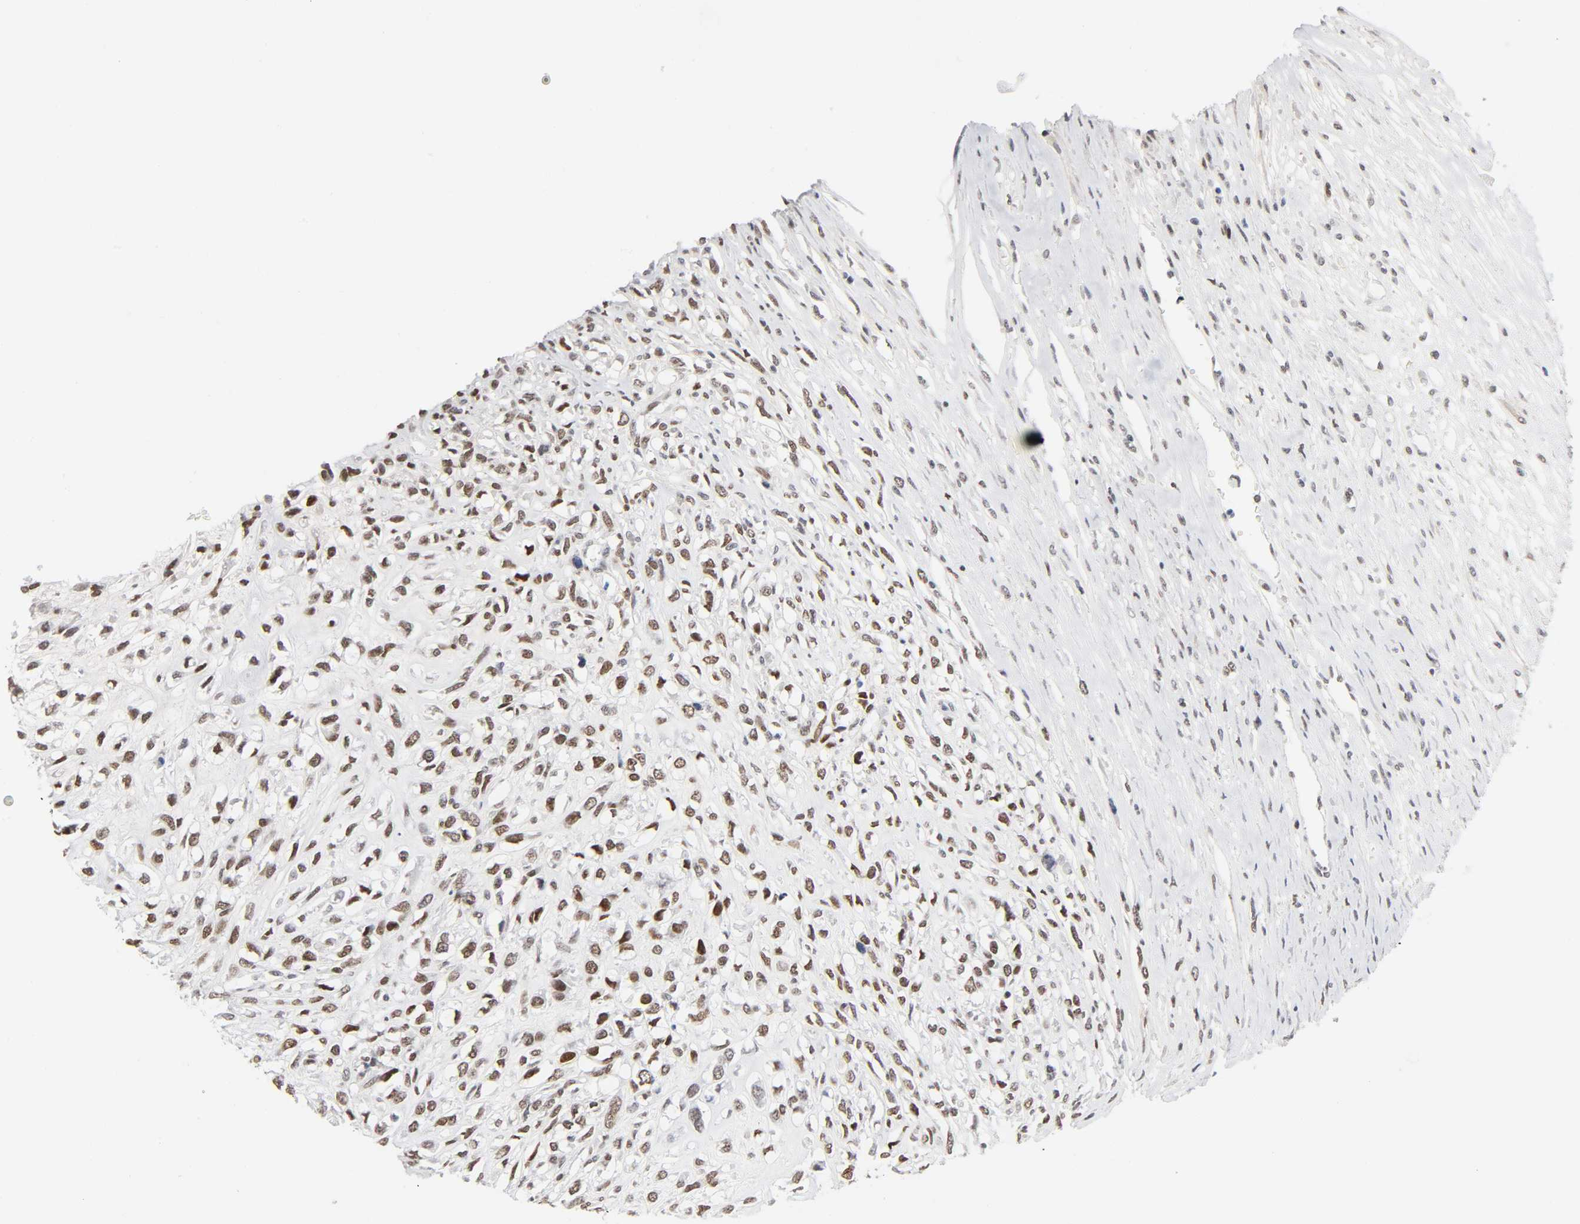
{"staining": {"intensity": "moderate", "quantity": "25%-75%", "location": "nuclear"}, "tissue": "head and neck cancer", "cell_type": "Tumor cells", "image_type": "cancer", "snomed": [{"axis": "morphology", "description": "Necrosis, NOS"}, {"axis": "morphology", "description": "Neoplasm, malignant, NOS"}, {"axis": "topography", "description": "Salivary gland"}, {"axis": "topography", "description": "Head-Neck"}], "caption": "Immunohistochemical staining of human head and neck cancer exhibits medium levels of moderate nuclear positivity in approximately 25%-75% of tumor cells.", "gene": "DIDO1", "patient": {"sex": "male", "age": 43}}